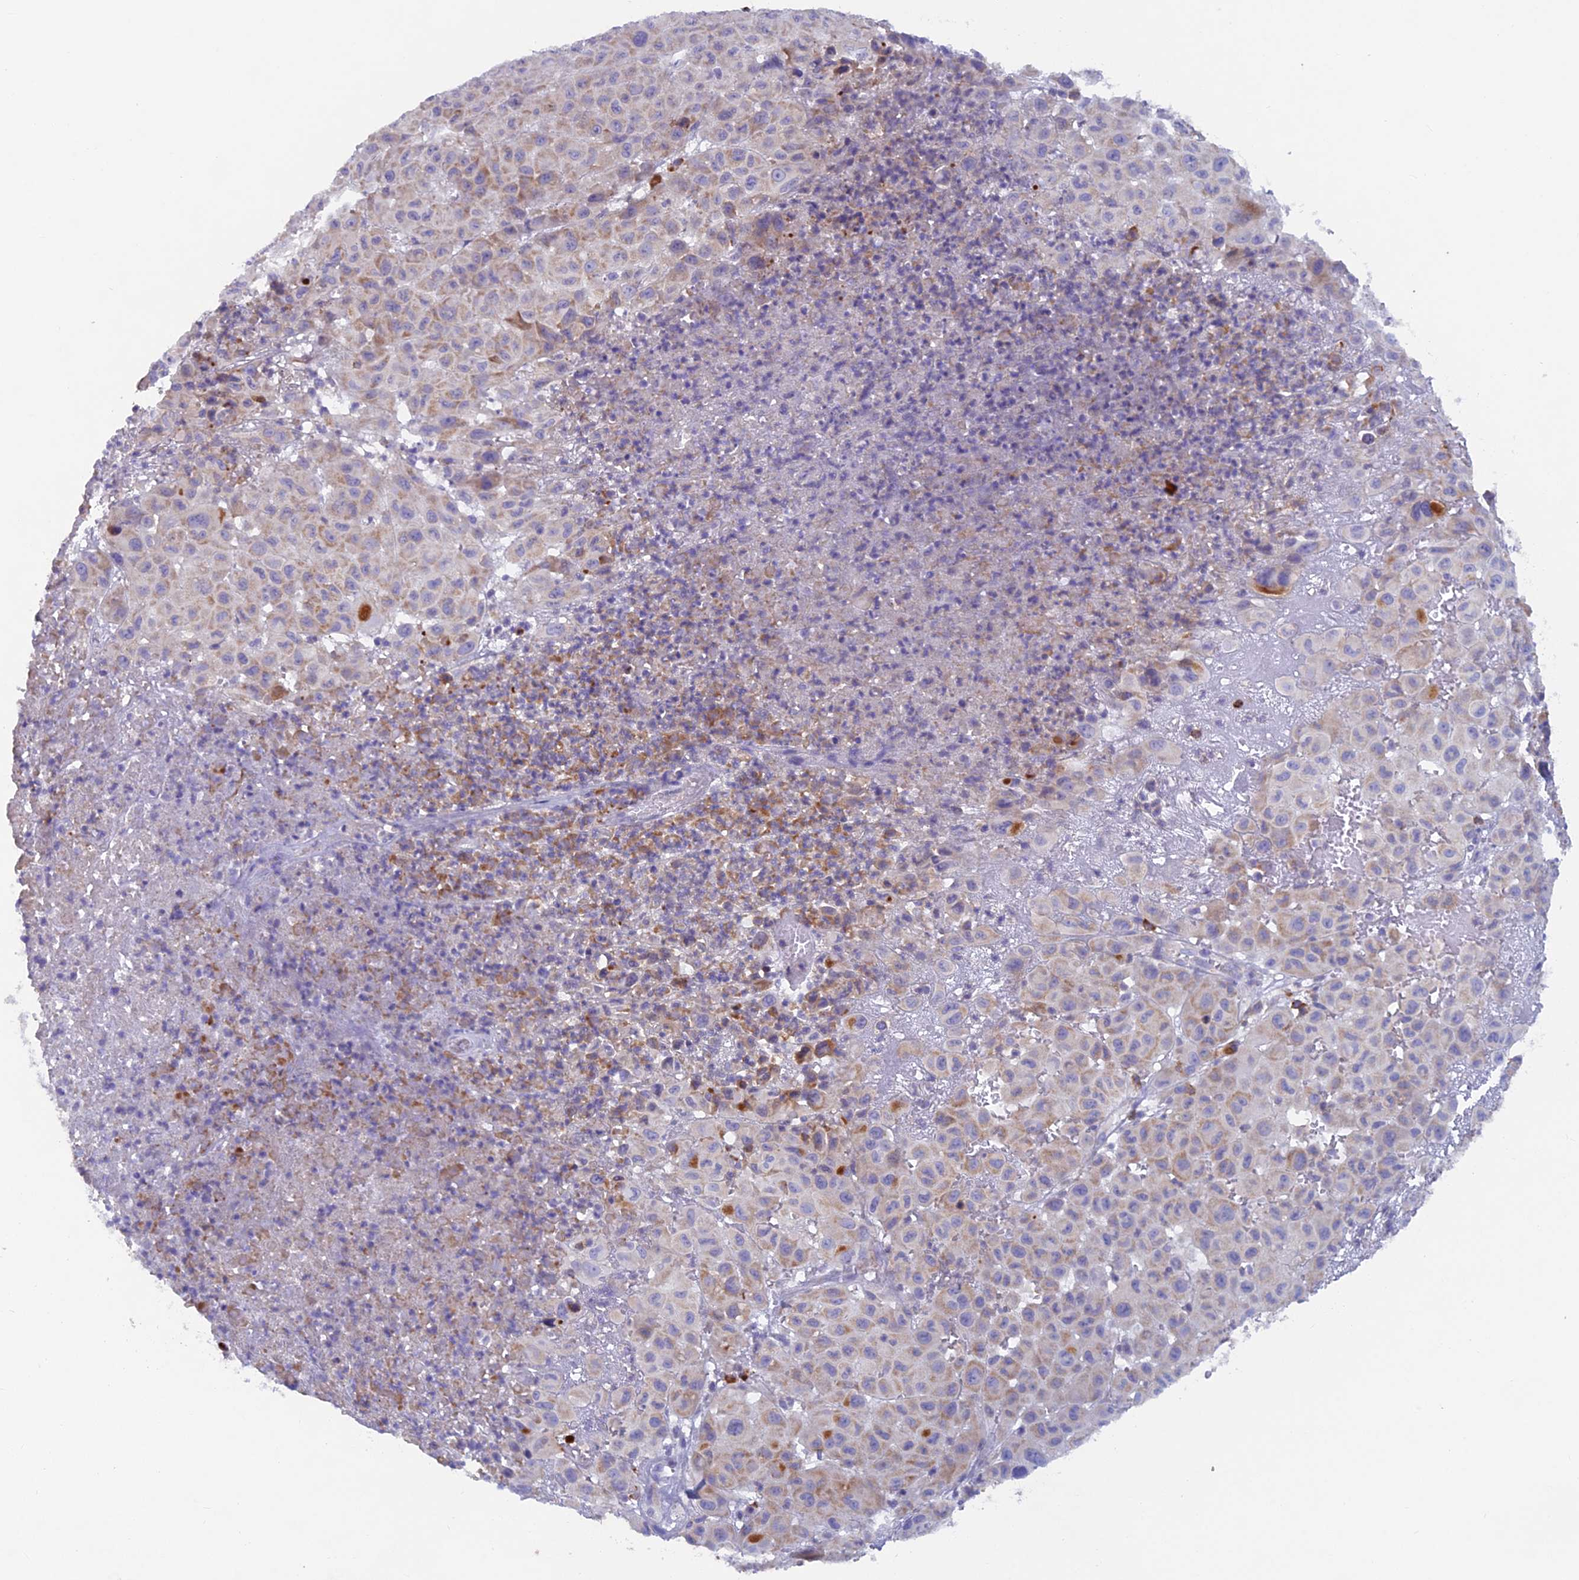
{"staining": {"intensity": "weak", "quantity": "25%-75%", "location": "cytoplasmic/membranous"}, "tissue": "melanoma", "cell_type": "Tumor cells", "image_type": "cancer", "snomed": [{"axis": "morphology", "description": "Malignant melanoma, NOS"}, {"axis": "topography", "description": "Skin"}], "caption": "The immunohistochemical stain shows weak cytoplasmic/membranous staining in tumor cells of melanoma tissue.", "gene": "ABI3BP", "patient": {"sex": "male", "age": 73}}